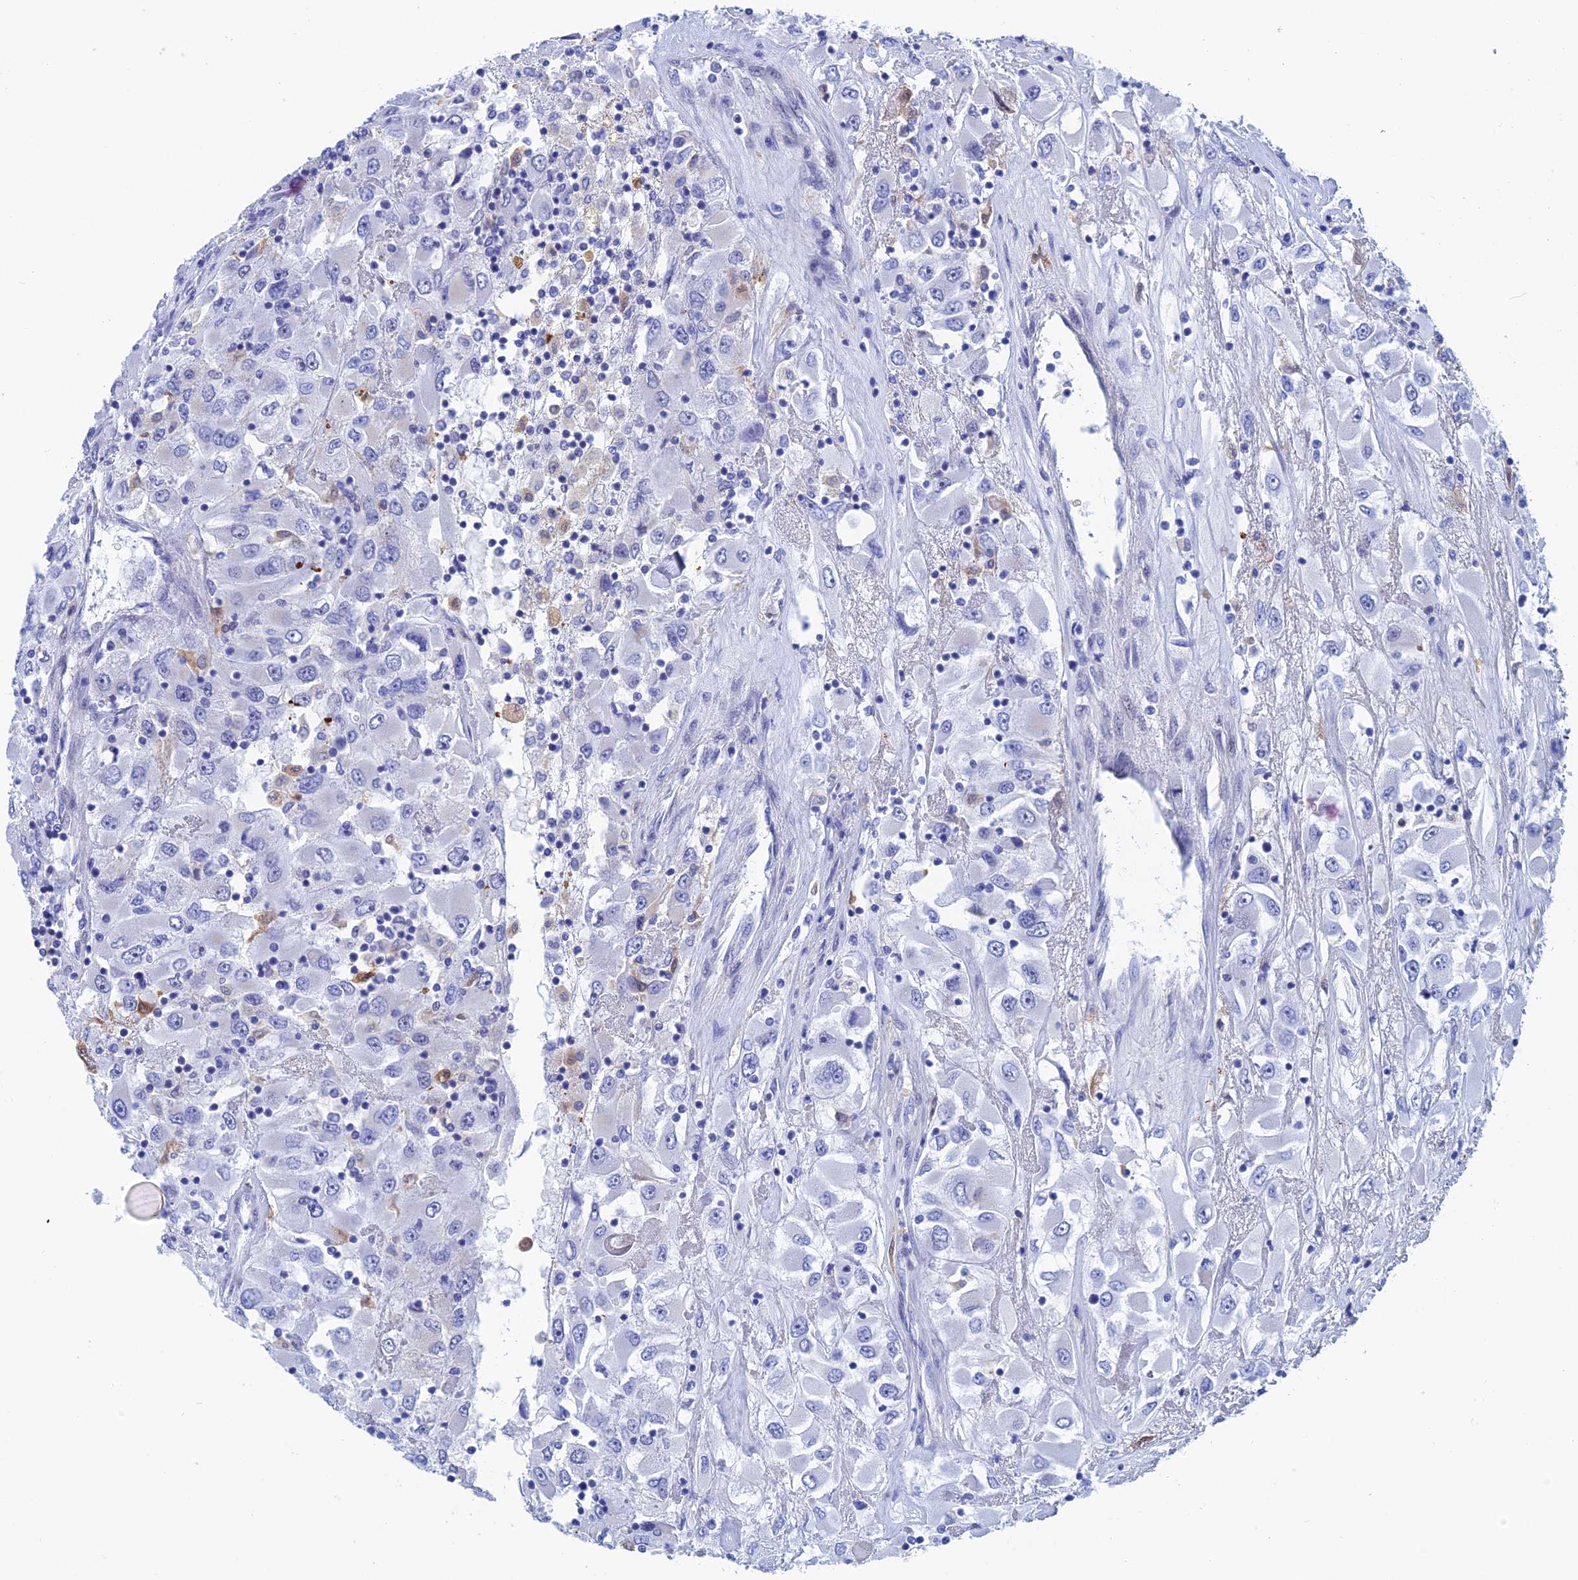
{"staining": {"intensity": "negative", "quantity": "none", "location": "none"}, "tissue": "renal cancer", "cell_type": "Tumor cells", "image_type": "cancer", "snomed": [{"axis": "morphology", "description": "Adenocarcinoma, NOS"}, {"axis": "topography", "description": "Kidney"}], "caption": "Image shows no protein staining in tumor cells of renal cancer tissue.", "gene": "WDR83", "patient": {"sex": "female", "age": 52}}